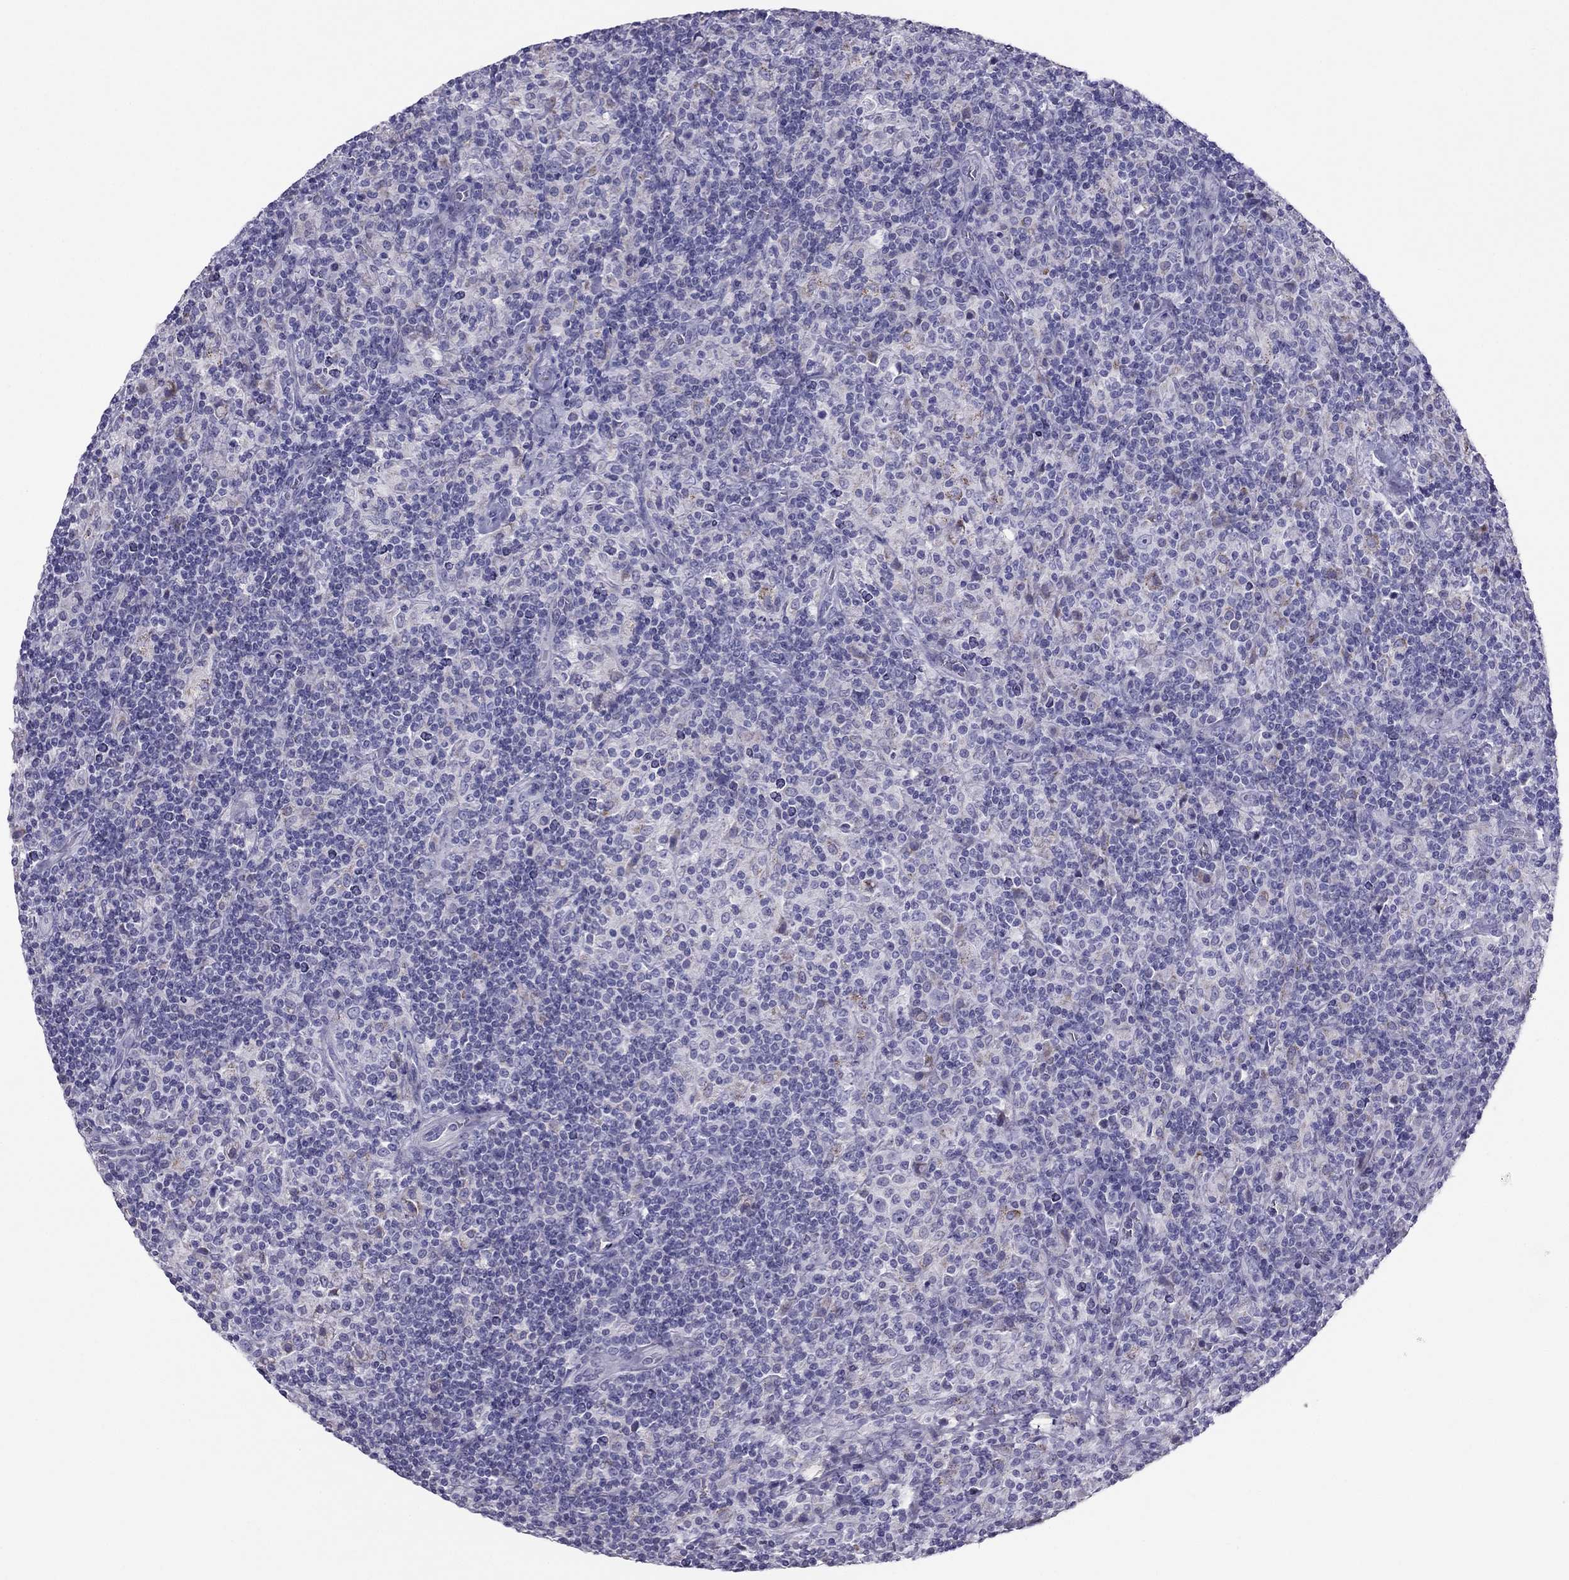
{"staining": {"intensity": "negative", "quantity": "none", "location": "none"}, "tissue": "lymphoma", "cell_type": "Tumor cells", "image_type": "cancer", "snomed": [{"axis": "morphology", "description": "Hodgkin's disease, NOS"}, {"axis": "topography", "description": "Lymph node"}], "caption": "Protein analysis of lymphoma shows no significant expression in tumor cells.", "gene": "MAEL", "patient": {"sex": "male", "age": 70}}